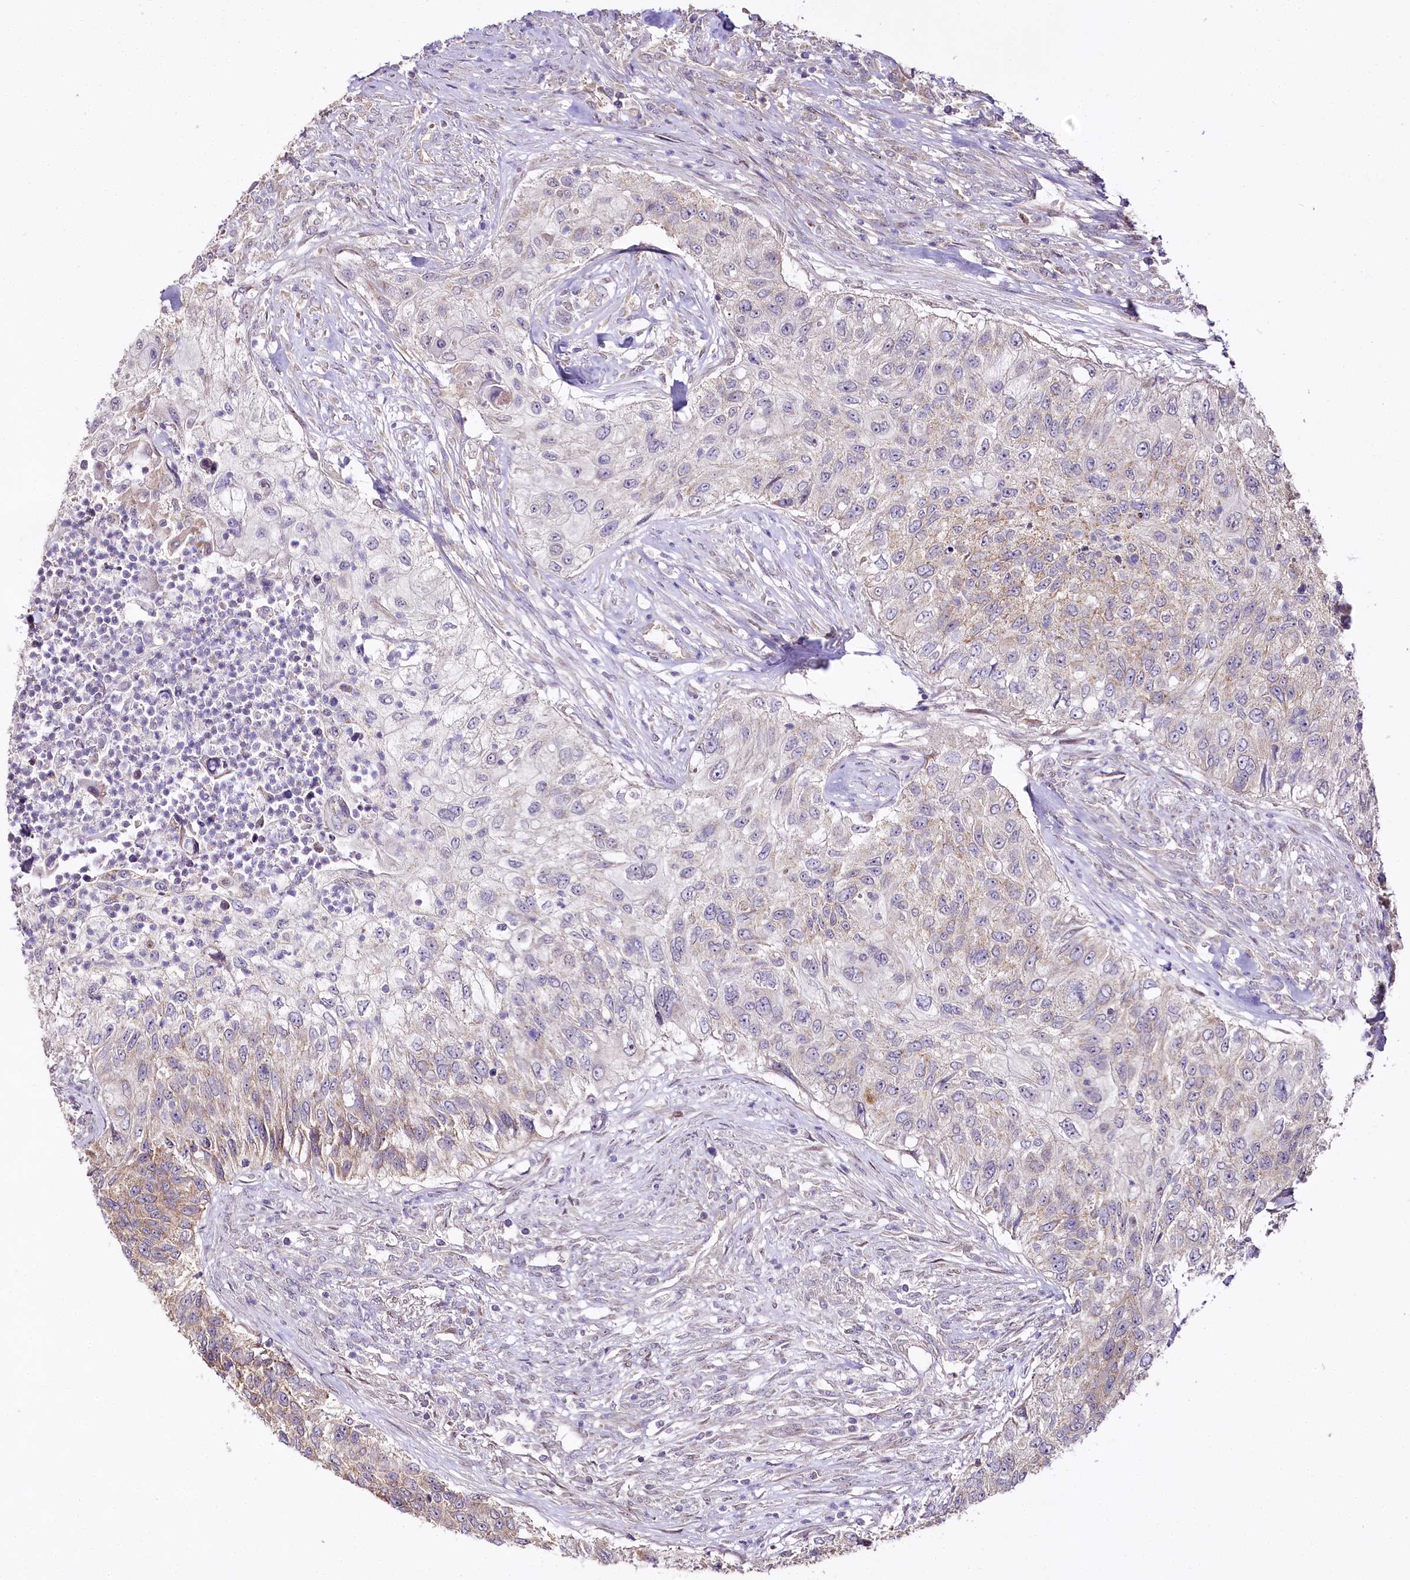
{"staining": {"intensity": "weak", "quantity": "<25%", "location": "cytoplasmic/membranous"}, "tissue": "urothelial cancer", "cell_type": "Tumor cells", "image_type": "cancer", "snomed": [{"axis": "morphology", "description": "Urothelial carcinoma, High grade"}, {"axis": "topography", "description": "Urinary bladder"}], "caption": "A histopathology image of urothelial cancer stained for a protein reveals no brown staining in tumor cells.", "gene": "ZNF226", "patient": {"sex": "female", "age": 60}}